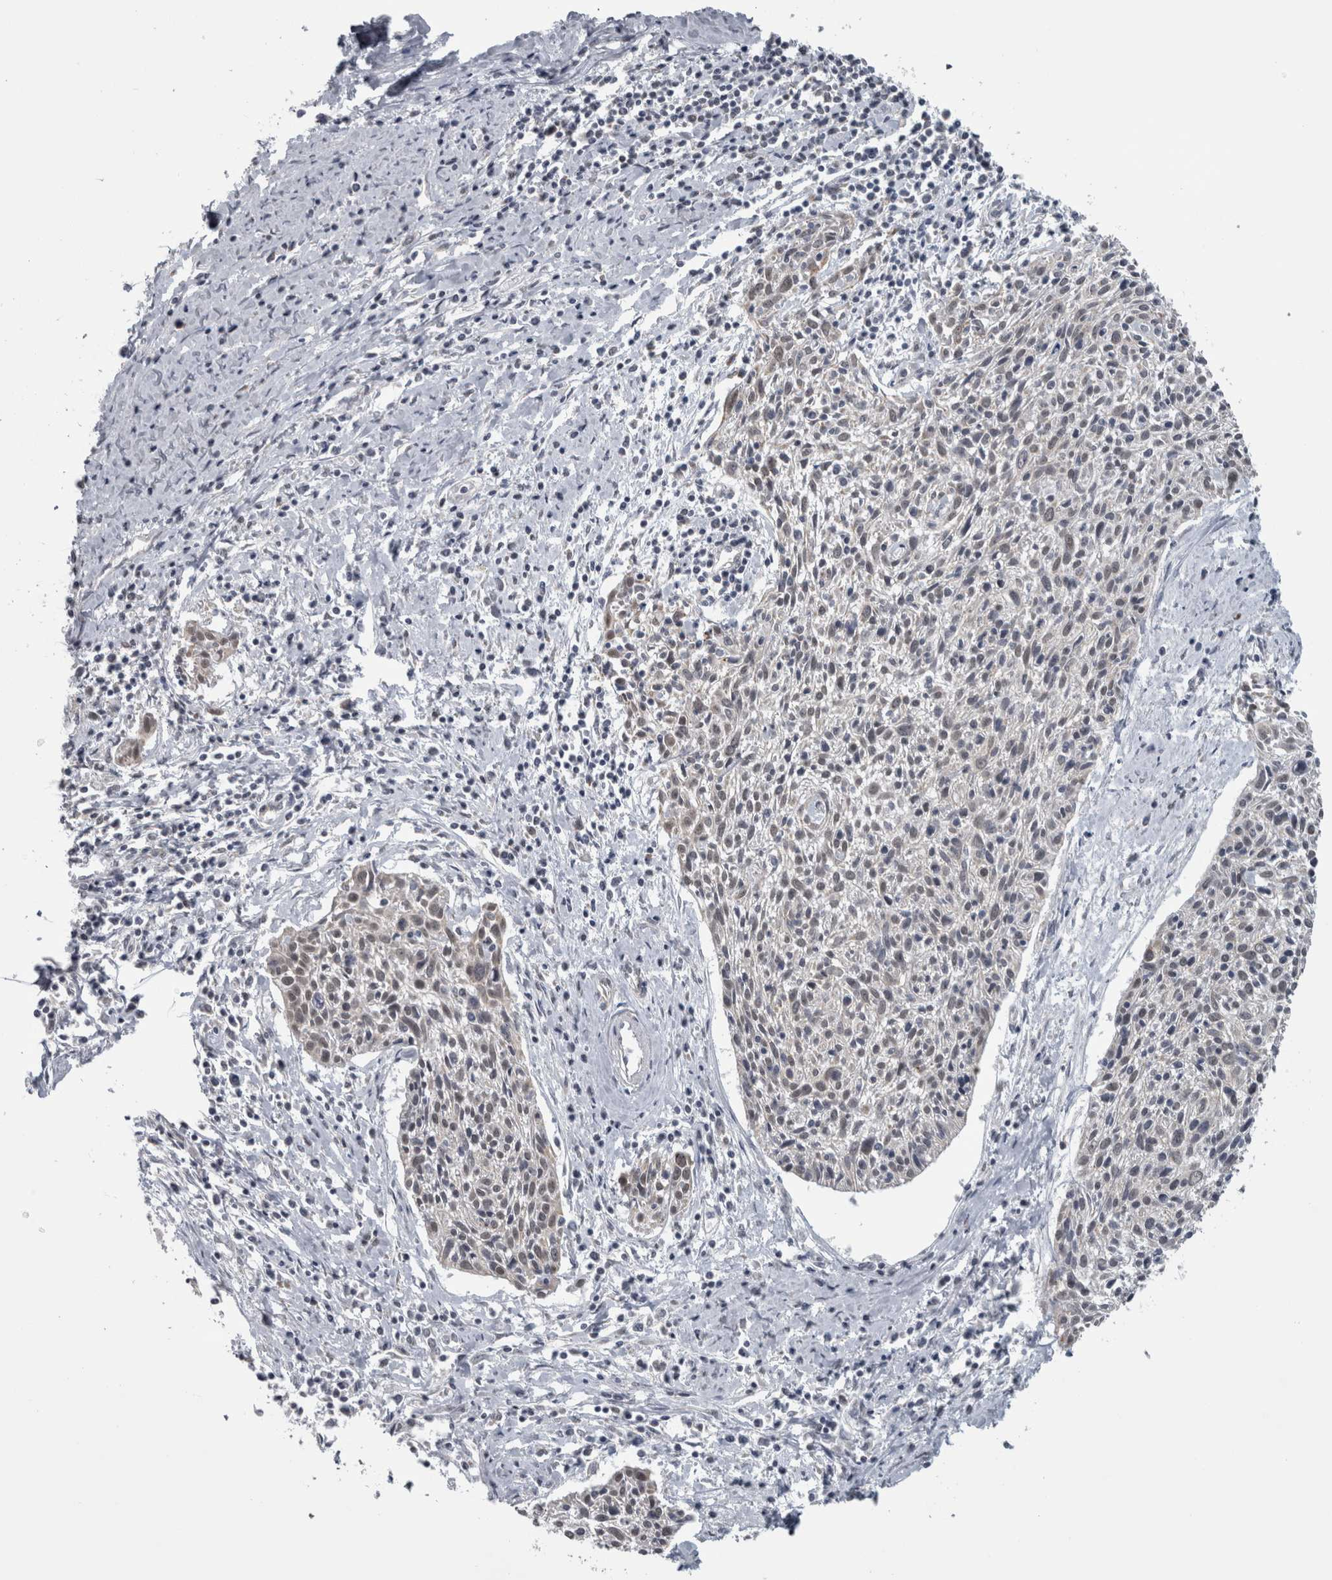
{"staining": {"intensity": "negative", "quantity": "none", "location": "none"}, "tissue": "cervical cancer", "cell_type": "Tumor cells", "image_type": "cancer", "snomed": [{"axis": "morphology", "description": "Squamous cell carcinoma, NOS"}, {"axis": "topography", "description": "Cervix"}], "caption": "Immunohistochemistry photomicrograph of human cervical cancer (squamous cell carcinoma) stained for a protein (brown), which exhibits no expression in tumor cells.", "gene": "OR2K2", "patient": {"sex": "female", "age": 51}}